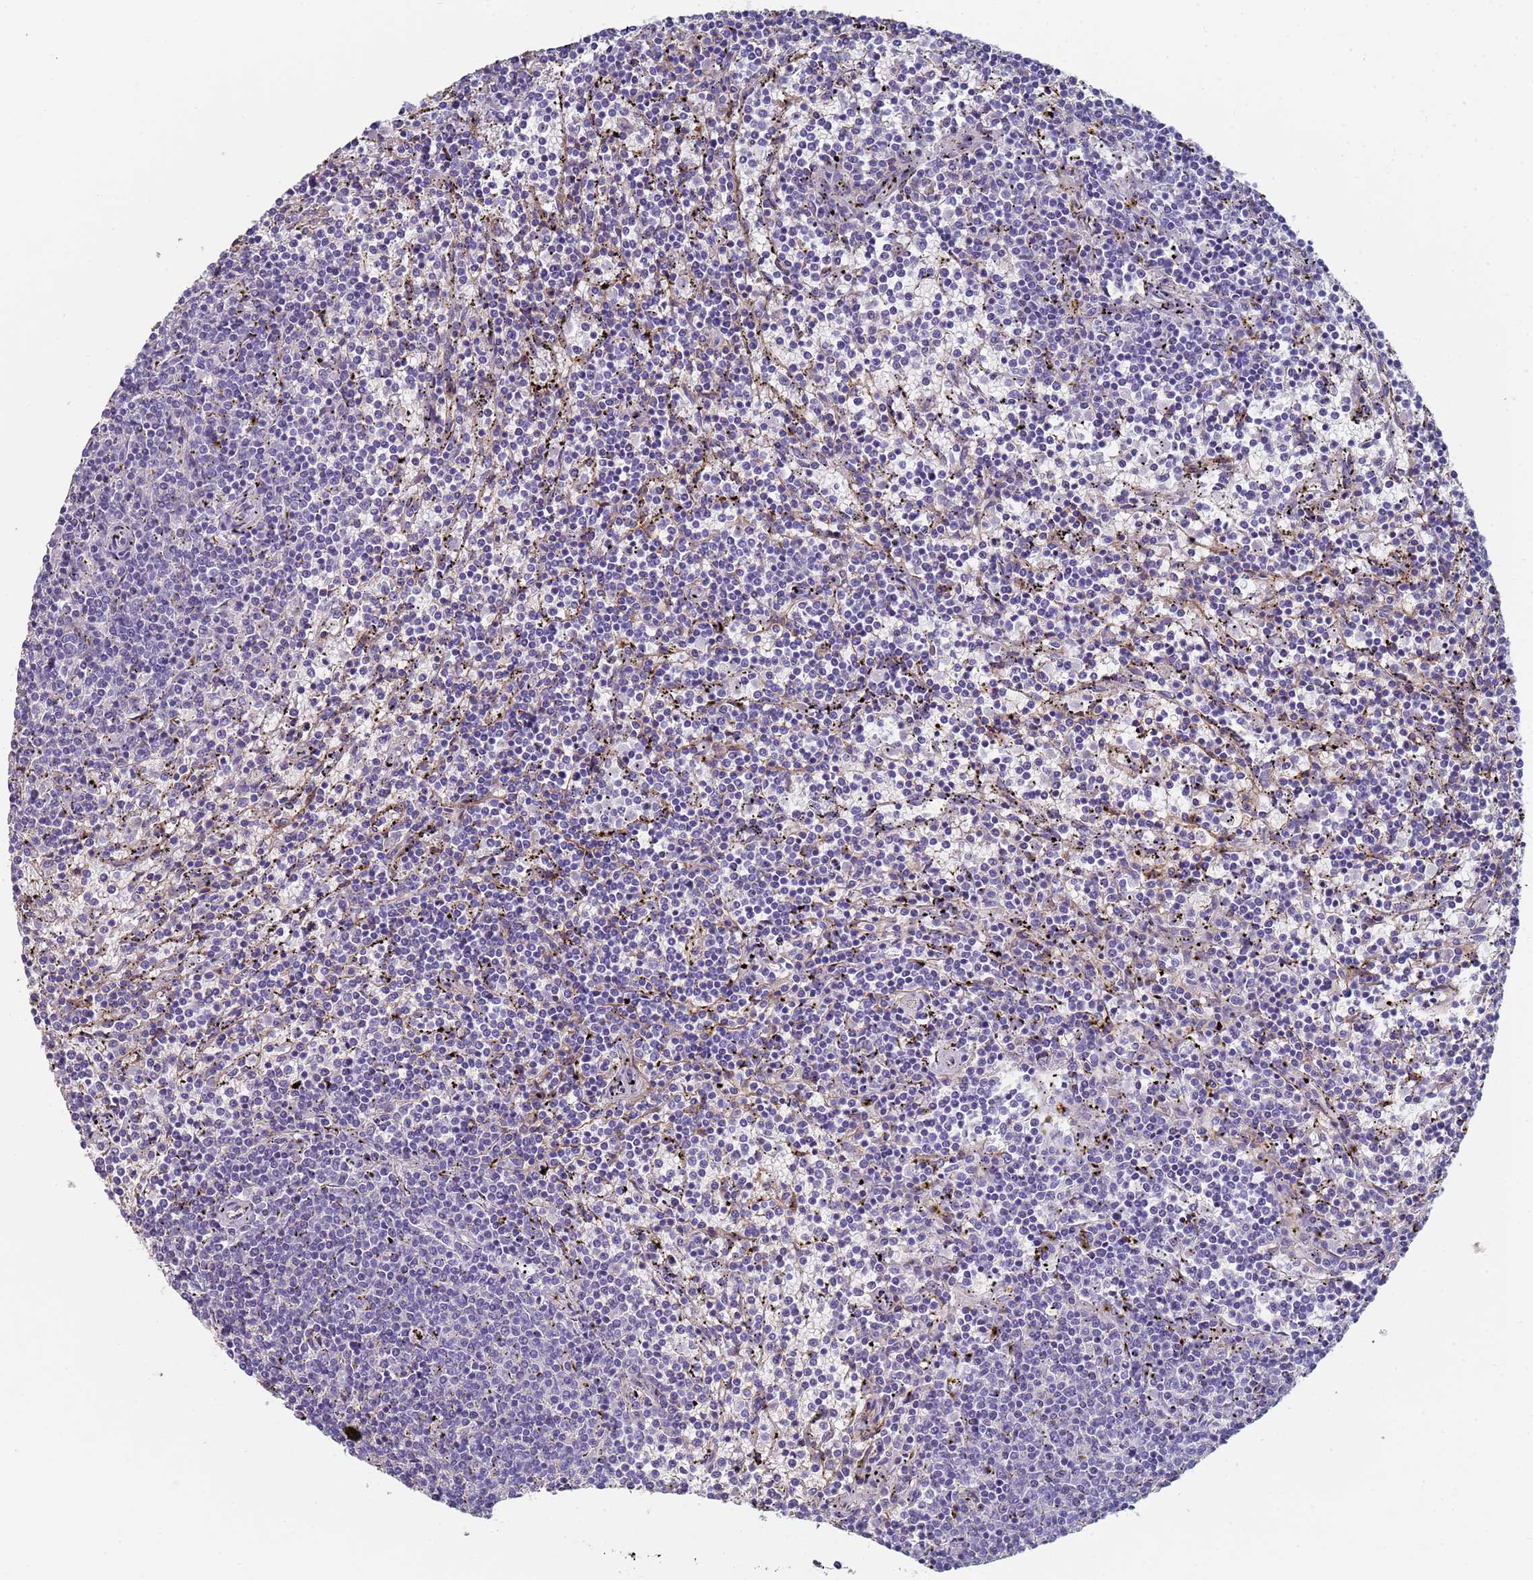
{"staining": {"intensity": "negative", "quantity": "none", "location": "none"}, "tissue": "lymphoma", "cell_type": "Tumor cells", "image_type": "cancer", "snomed": [{"axis": "morphology", "description": "Malignant lymphoma, non-Hodgkin's type, Low grade"}, {"axis": "topography", "description": "Spleen"}], "caption": "DAB (3,3'-diaminobenzidine) immunohistochemical staining of human lymphoma shows no significant expression in tumor cells.", "gene": "ABCA8", "patient": {"sex": "female", "age": 50}}